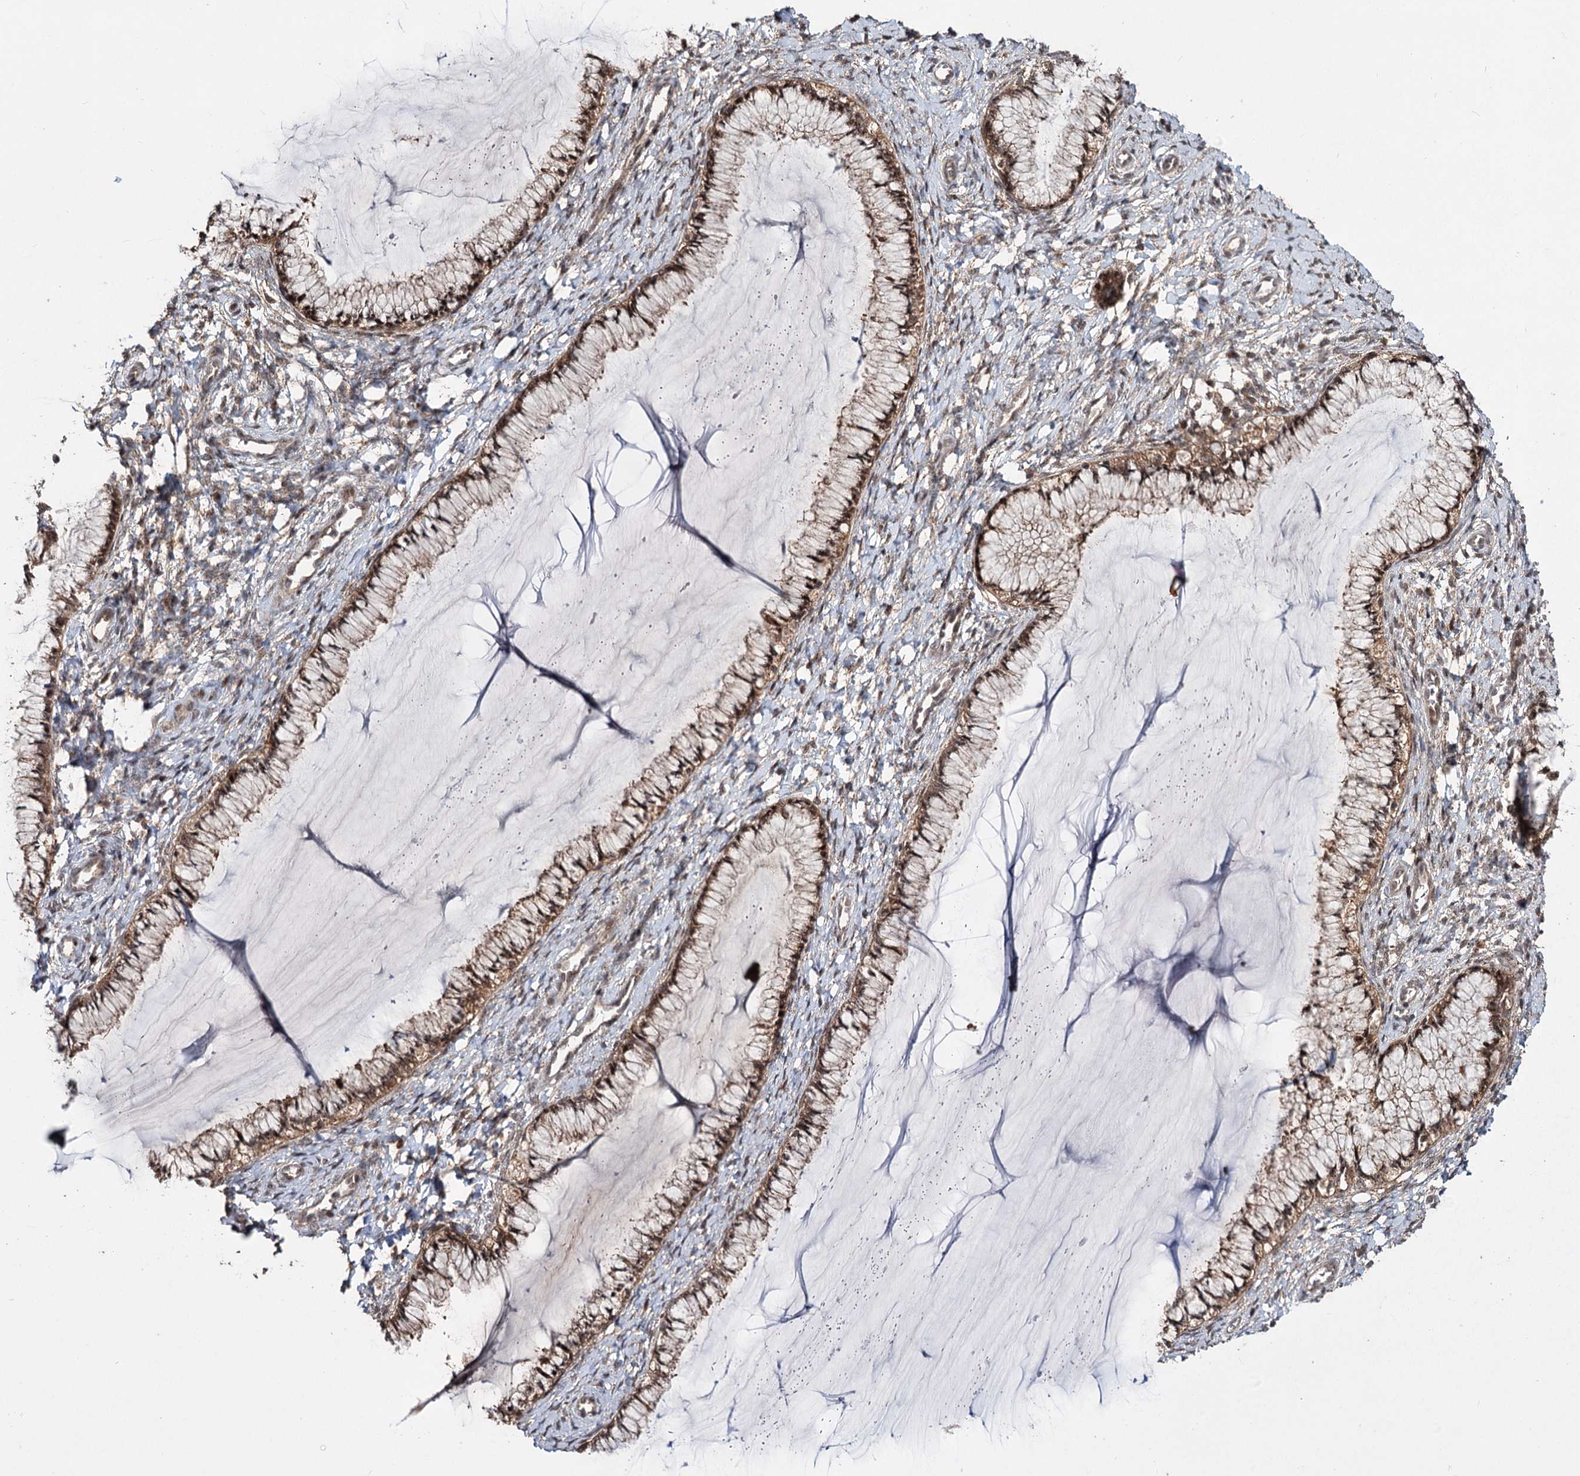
{"staining": {"intensity": "strong", "quantity": "25%-75%", "location": "cytoplasmic/membranous,nuclear"}, "tissue": "cervix", "cell_type": "Glandular cells", "image_type": "normal", "snomed": [{"axis": "morphology", "description": "Normal tissue, NOS"}, {"axis": "morphology", "description": "Adenocarcinoma, NOS"}, {"axis": "topography", "description": "Cervix"}], "caption": "This micrograph demonstrates IHC staining of unremarkable cervix, with high strong cytoplasmic/membranous,nuclear expression in approximately 25%-75% of glandular cells.", "gene": "MKNK2", "patient": {"sex": "female", "age": 29}}